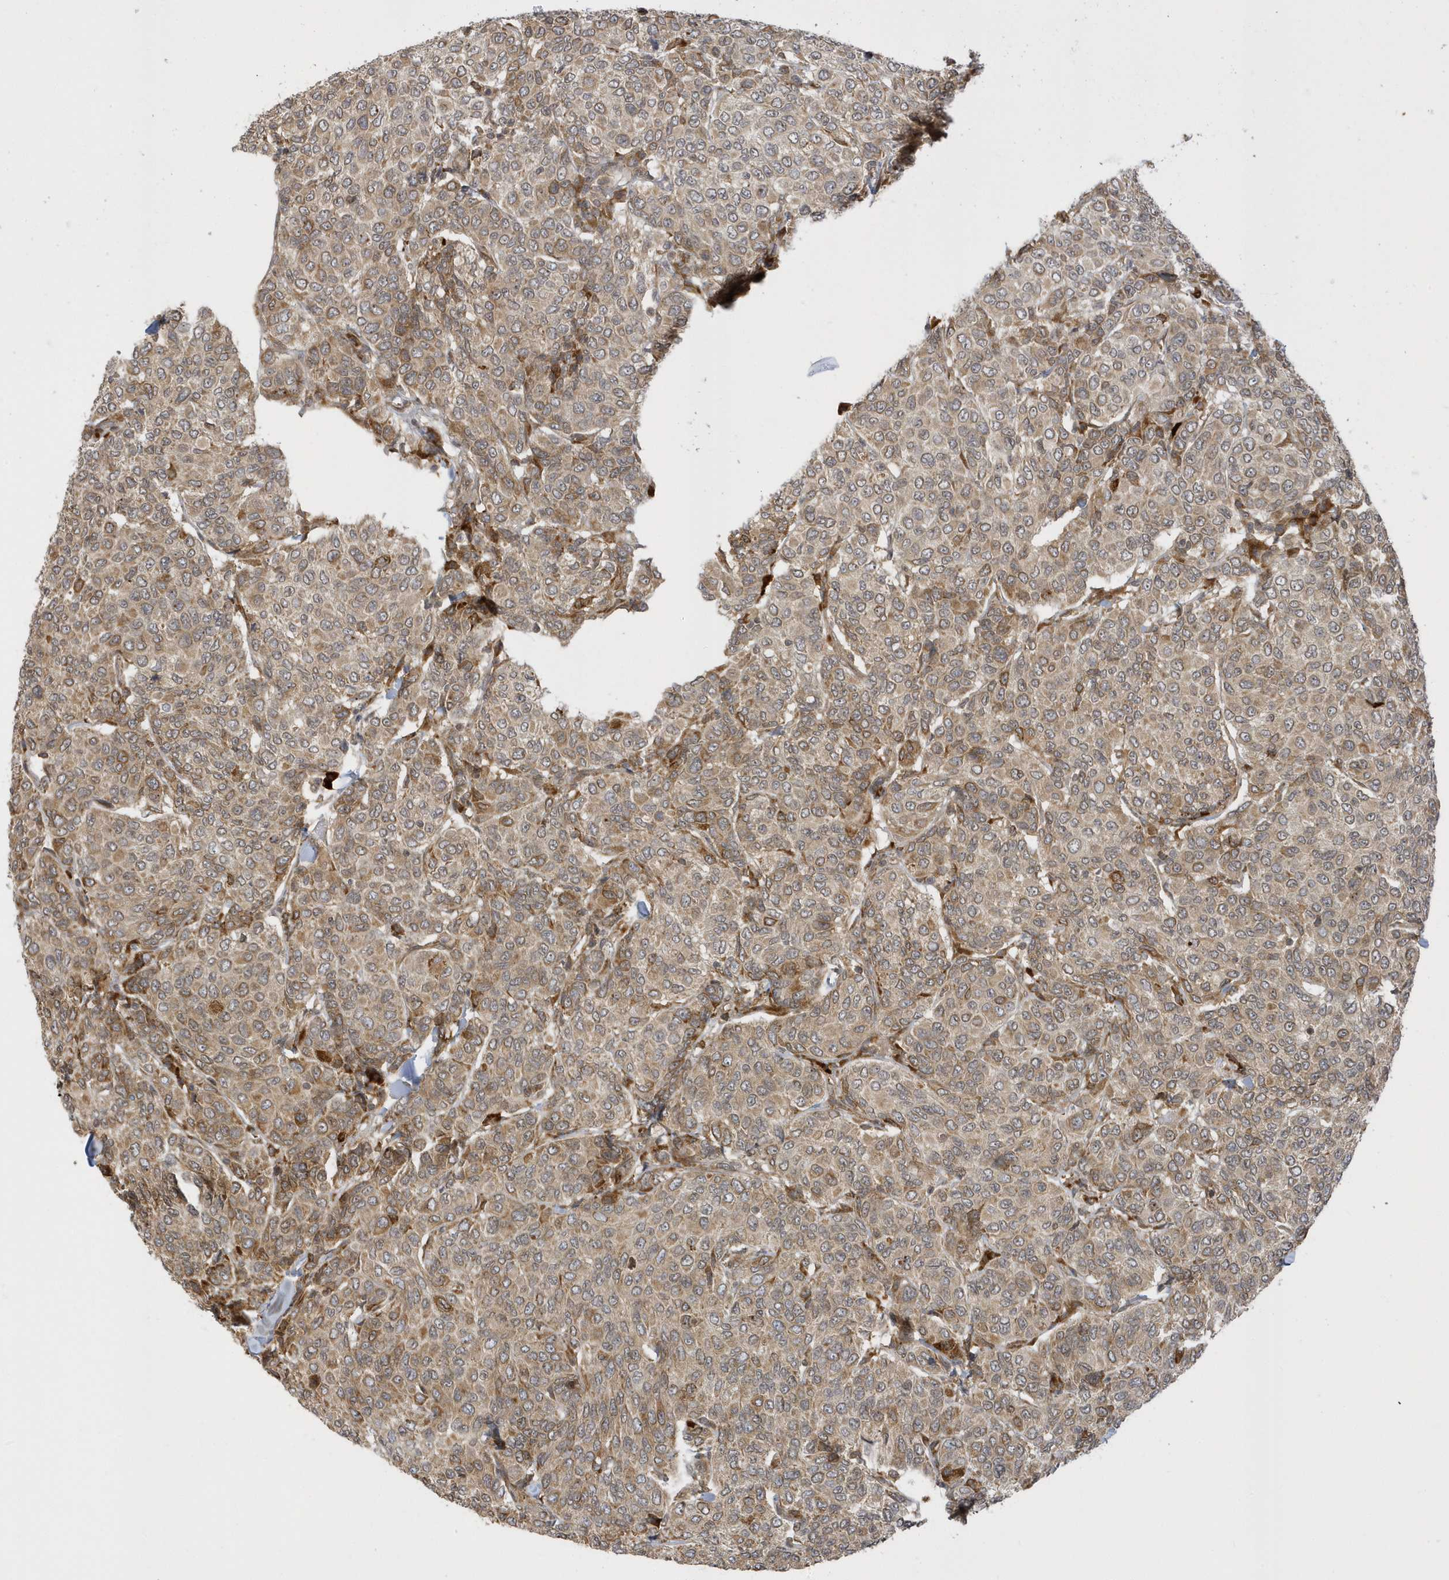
{"staining": {"intensity": "moderate", "quantity": ">75%", "location": "cytoplasmic/membranous"}, "tissue": "breast cancer", "cell_type": "Tumor cells", "image_type": "cancer", "snomed": [{"axis": "morphology", "description": "Duct carcinoma"}, {"axis": "topography", "description": "Breast"}], "caption": "High-power microscopy captured an IHC image of breast intraductal carcinoma, revealing moderate cytoplasmic/membranous expression in about >75% of tumor cells.", "gene": "METTL21A", "patient": {"sex": "female", "age": 55}}